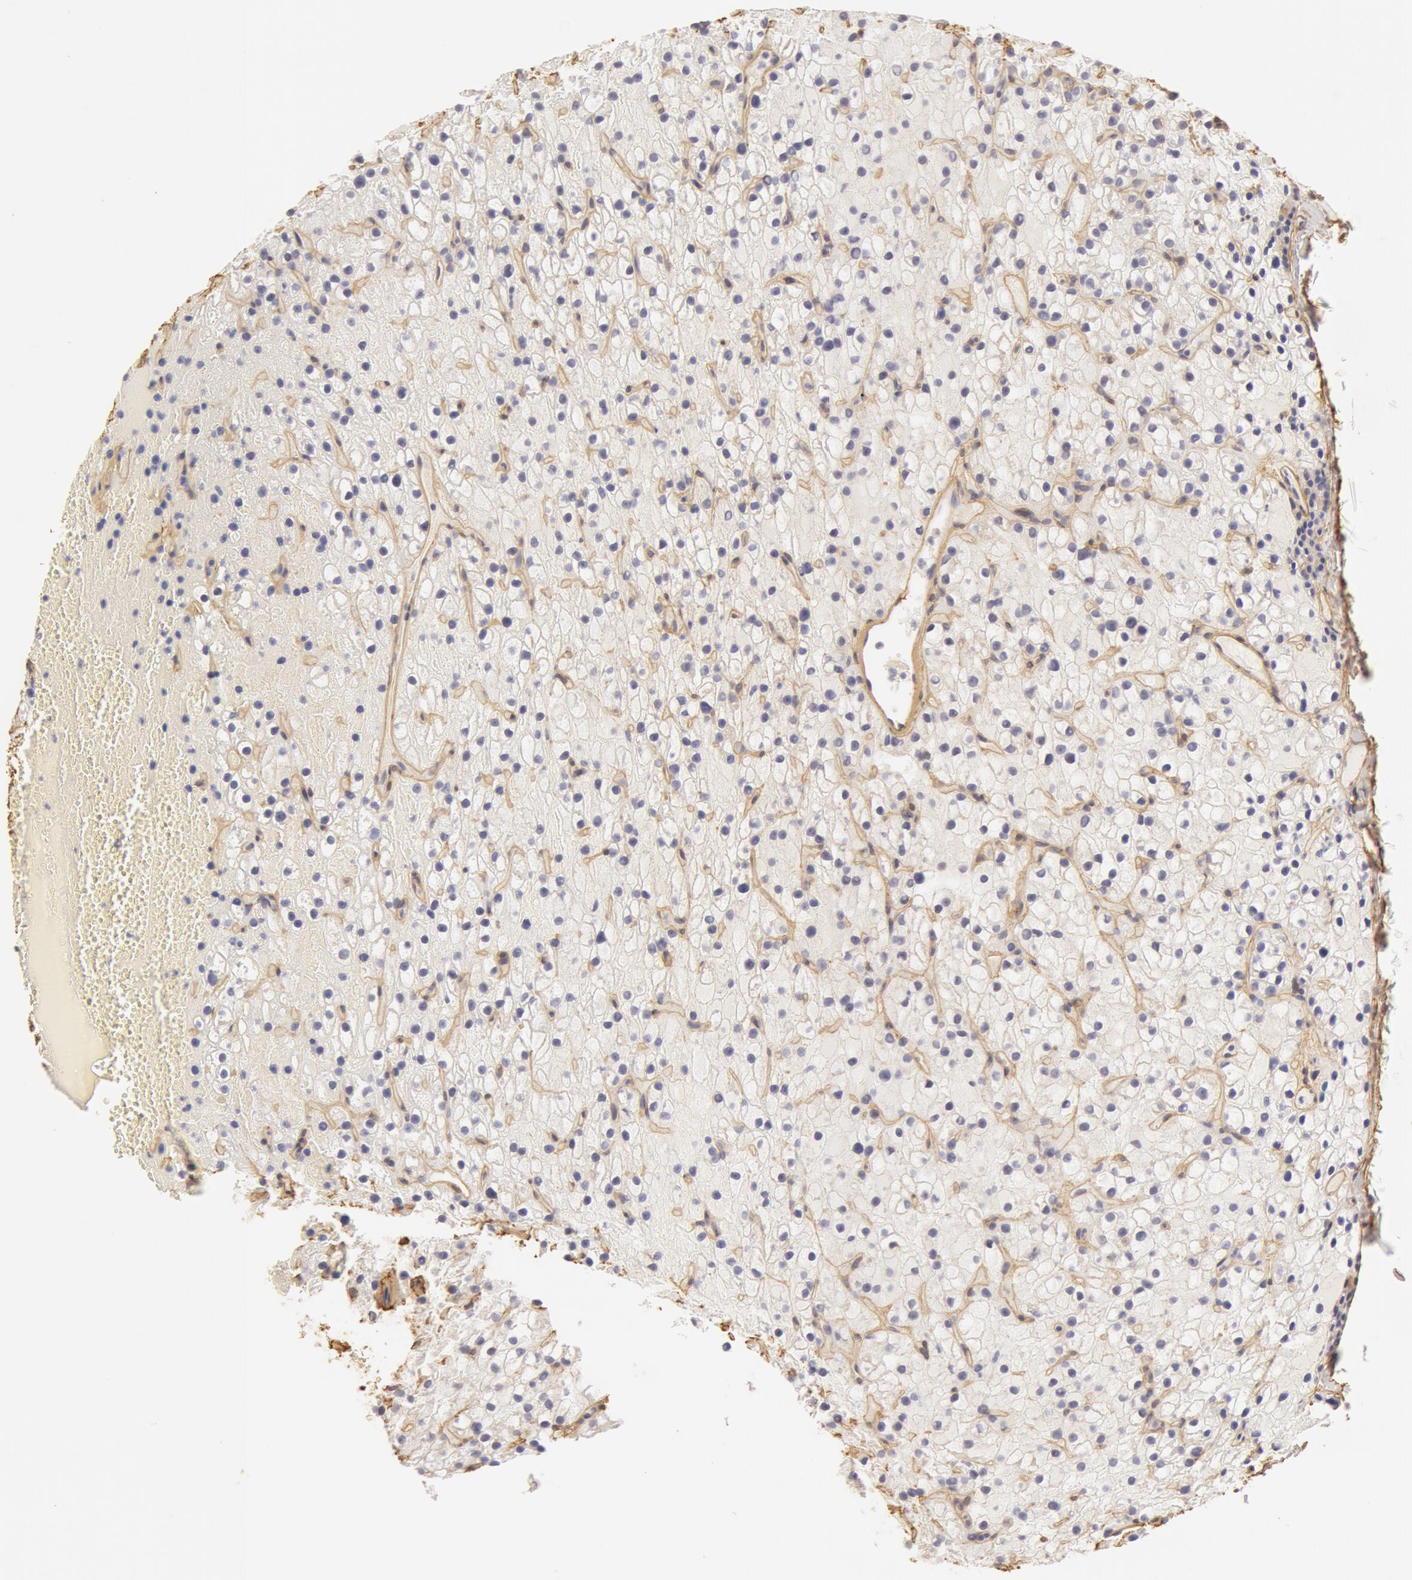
{"staining": {"intensity": "negative", "quantity": "none", "location": "none"}, "tissue": "parathyroid gland", "cell_type": "Glandular cells", "image_type": "normal", "snomed": [{"axis": "morphology", "description": "Normal tissue, NOS"}, {"axis": "topography", "description": "Parathyroid gland"}], "caption": "Immunohistochemical staining of unremarkable parathyroid gland shows no significant expression in glandular cells.", "gene": "COL4A1", "patient": {"sex": "female", "age": 71}}